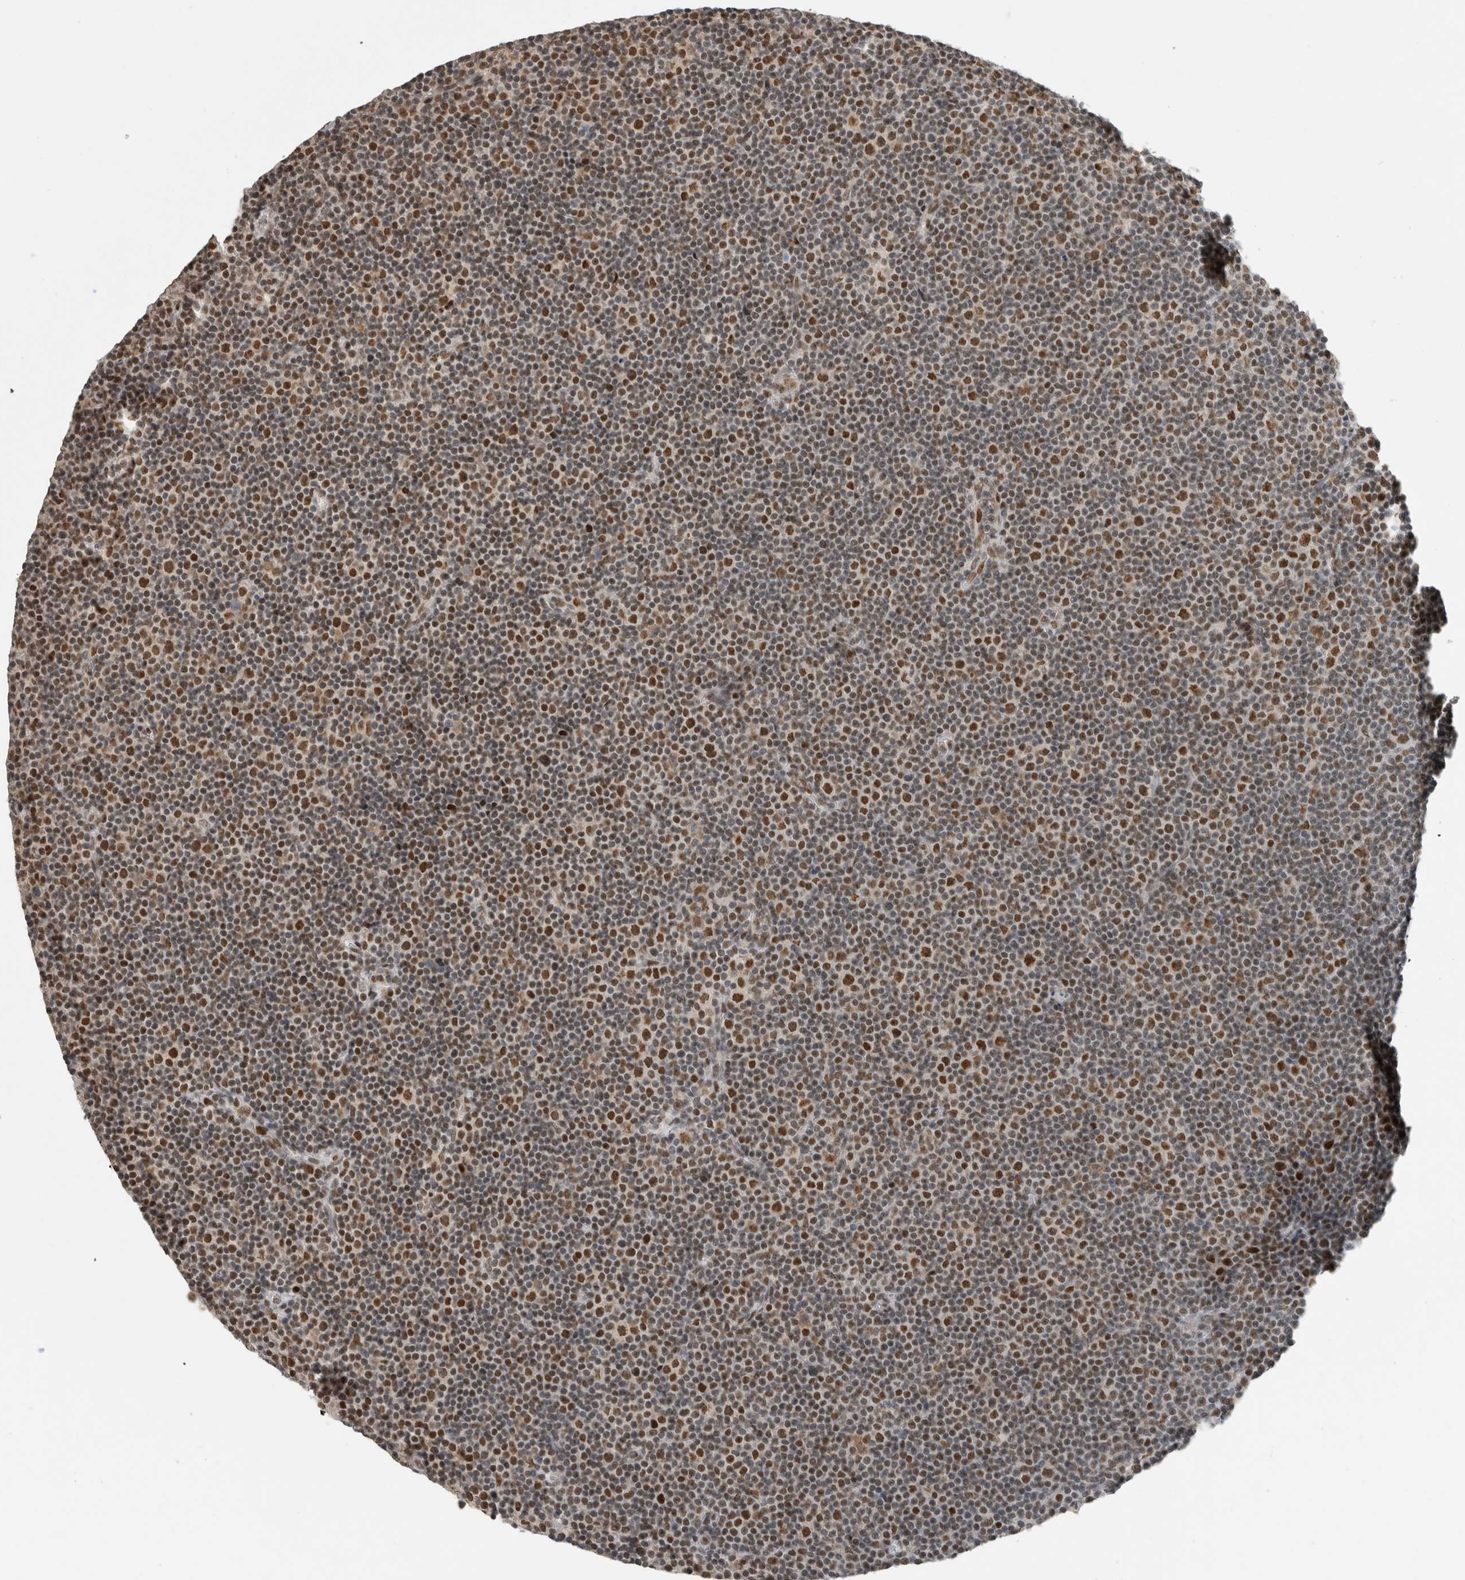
{"staining": {"intensity": "moderate", "quantity": "25%-75%", "location": "nuclear"}, "tissue": "lymphoma", "cell_type": "Tumor cells", "image_type": "cancer", "snomed": [{"axis": "morphology", "description": "Malignant lymphoma, non-Hodgkin's type, Low grade"}, {"axis": "topography", "description": "Lymph node"}], "caption": "About 25%-75% of tumor cells in low-grade malignant lymphoma, non-Hodgkin's type show moderate nuclear protein staining as visualized by brown immunohistochemical staining.", "gene": "HNRNPR", "patient": {"sex": "female", "age": 67}}